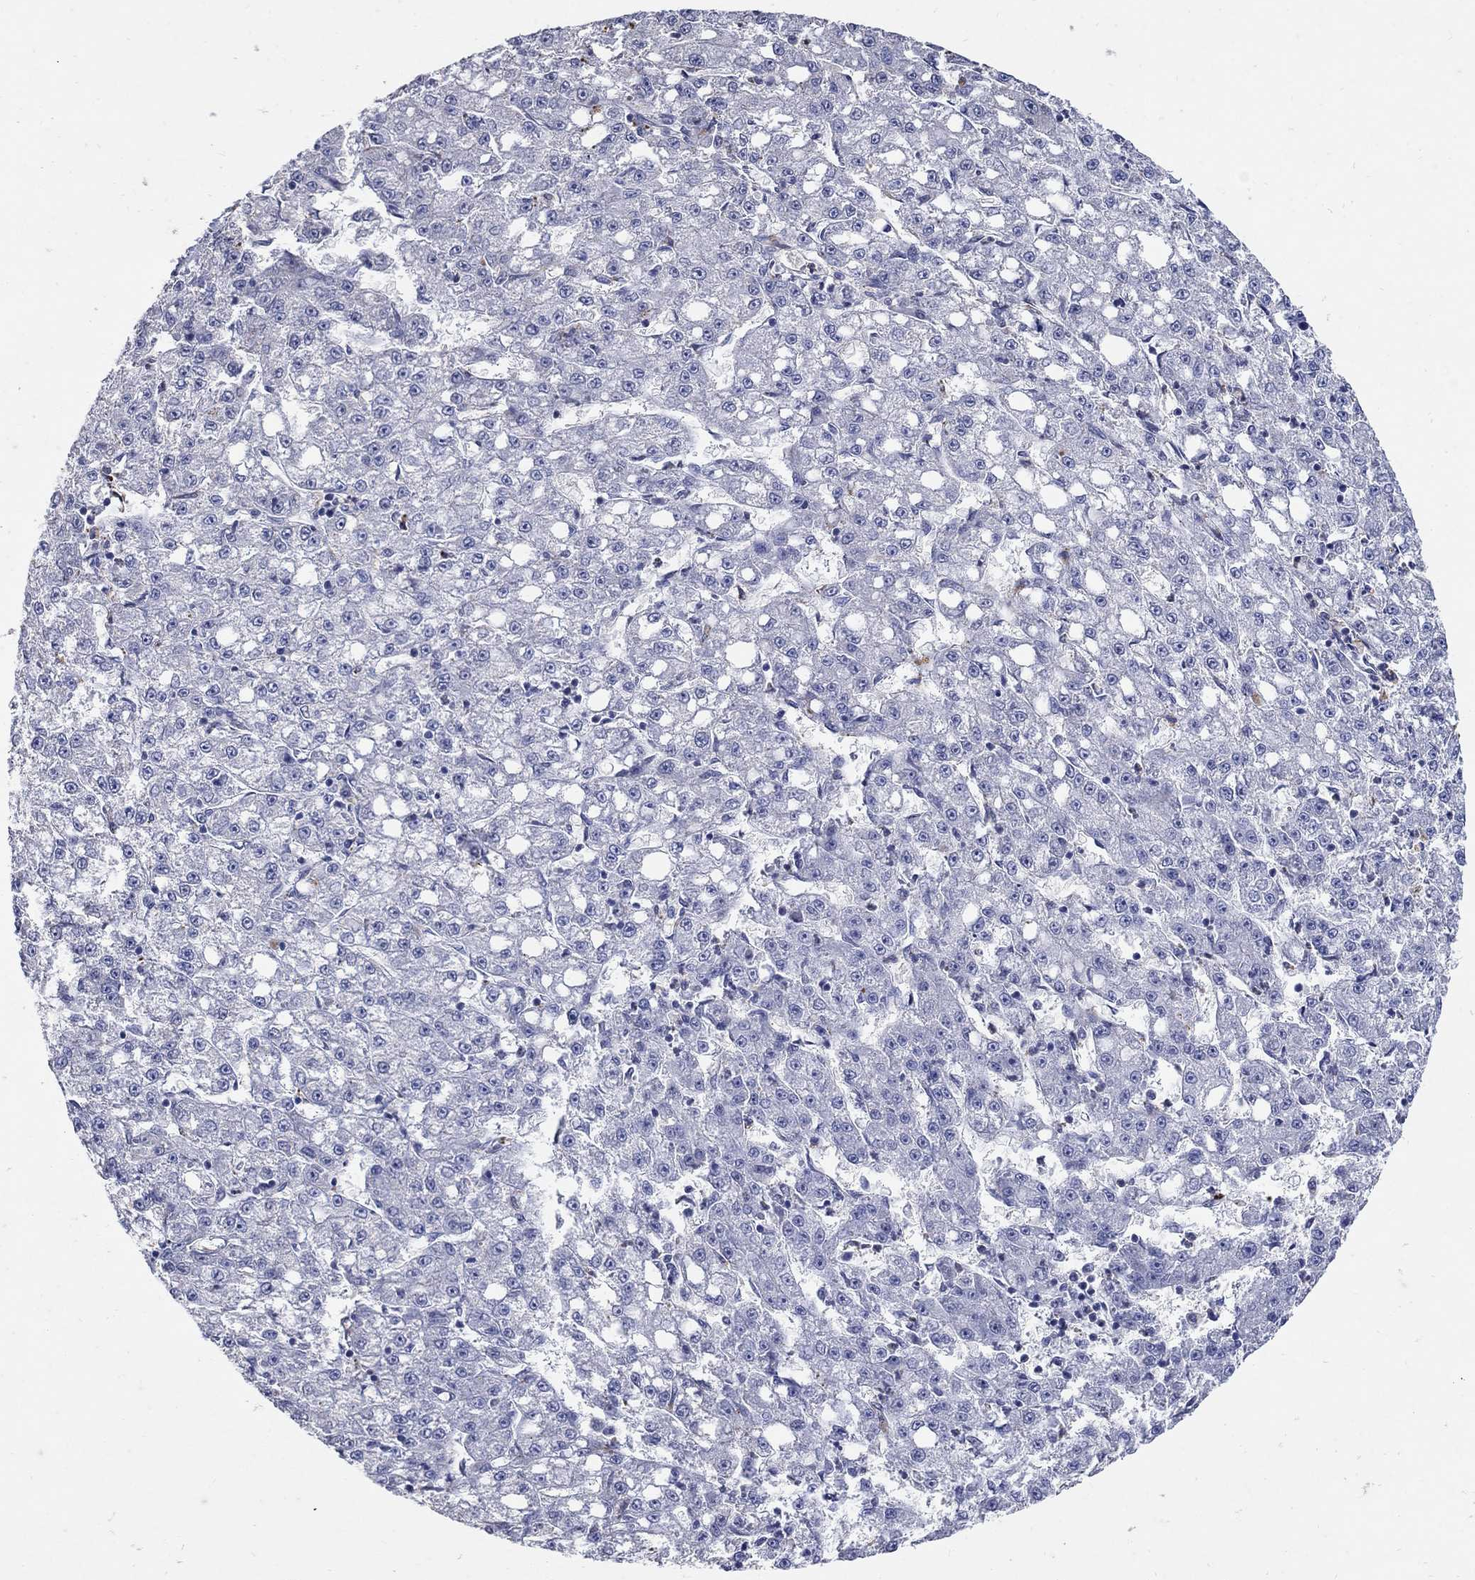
{"staining": {"intensity": "negative", "quantity": "none", "location": "none"}, "tissue": "liver cancer", "cell_type": "Tumor cells", "image_type": "cancer", "snomed": [{"axis": "morphology", "description": "Carcinoma, Hepatocellular, NOS"}, {"axis": "topography", "description": "Liver"}], "caption": "IHC image of human liver hepatocellular carcinoma stained for a protein (brown), which exhibits no positivity in tumor cells. The staining was performed using DAB (3,3'-diaminobenzidine) to visualize the protein expression in brown, while the nuclei were stained in blue with hematoxylin (Magnification: 20x).", "gene": "CETN1", "patient": {"sex": "female", "age": 65}}